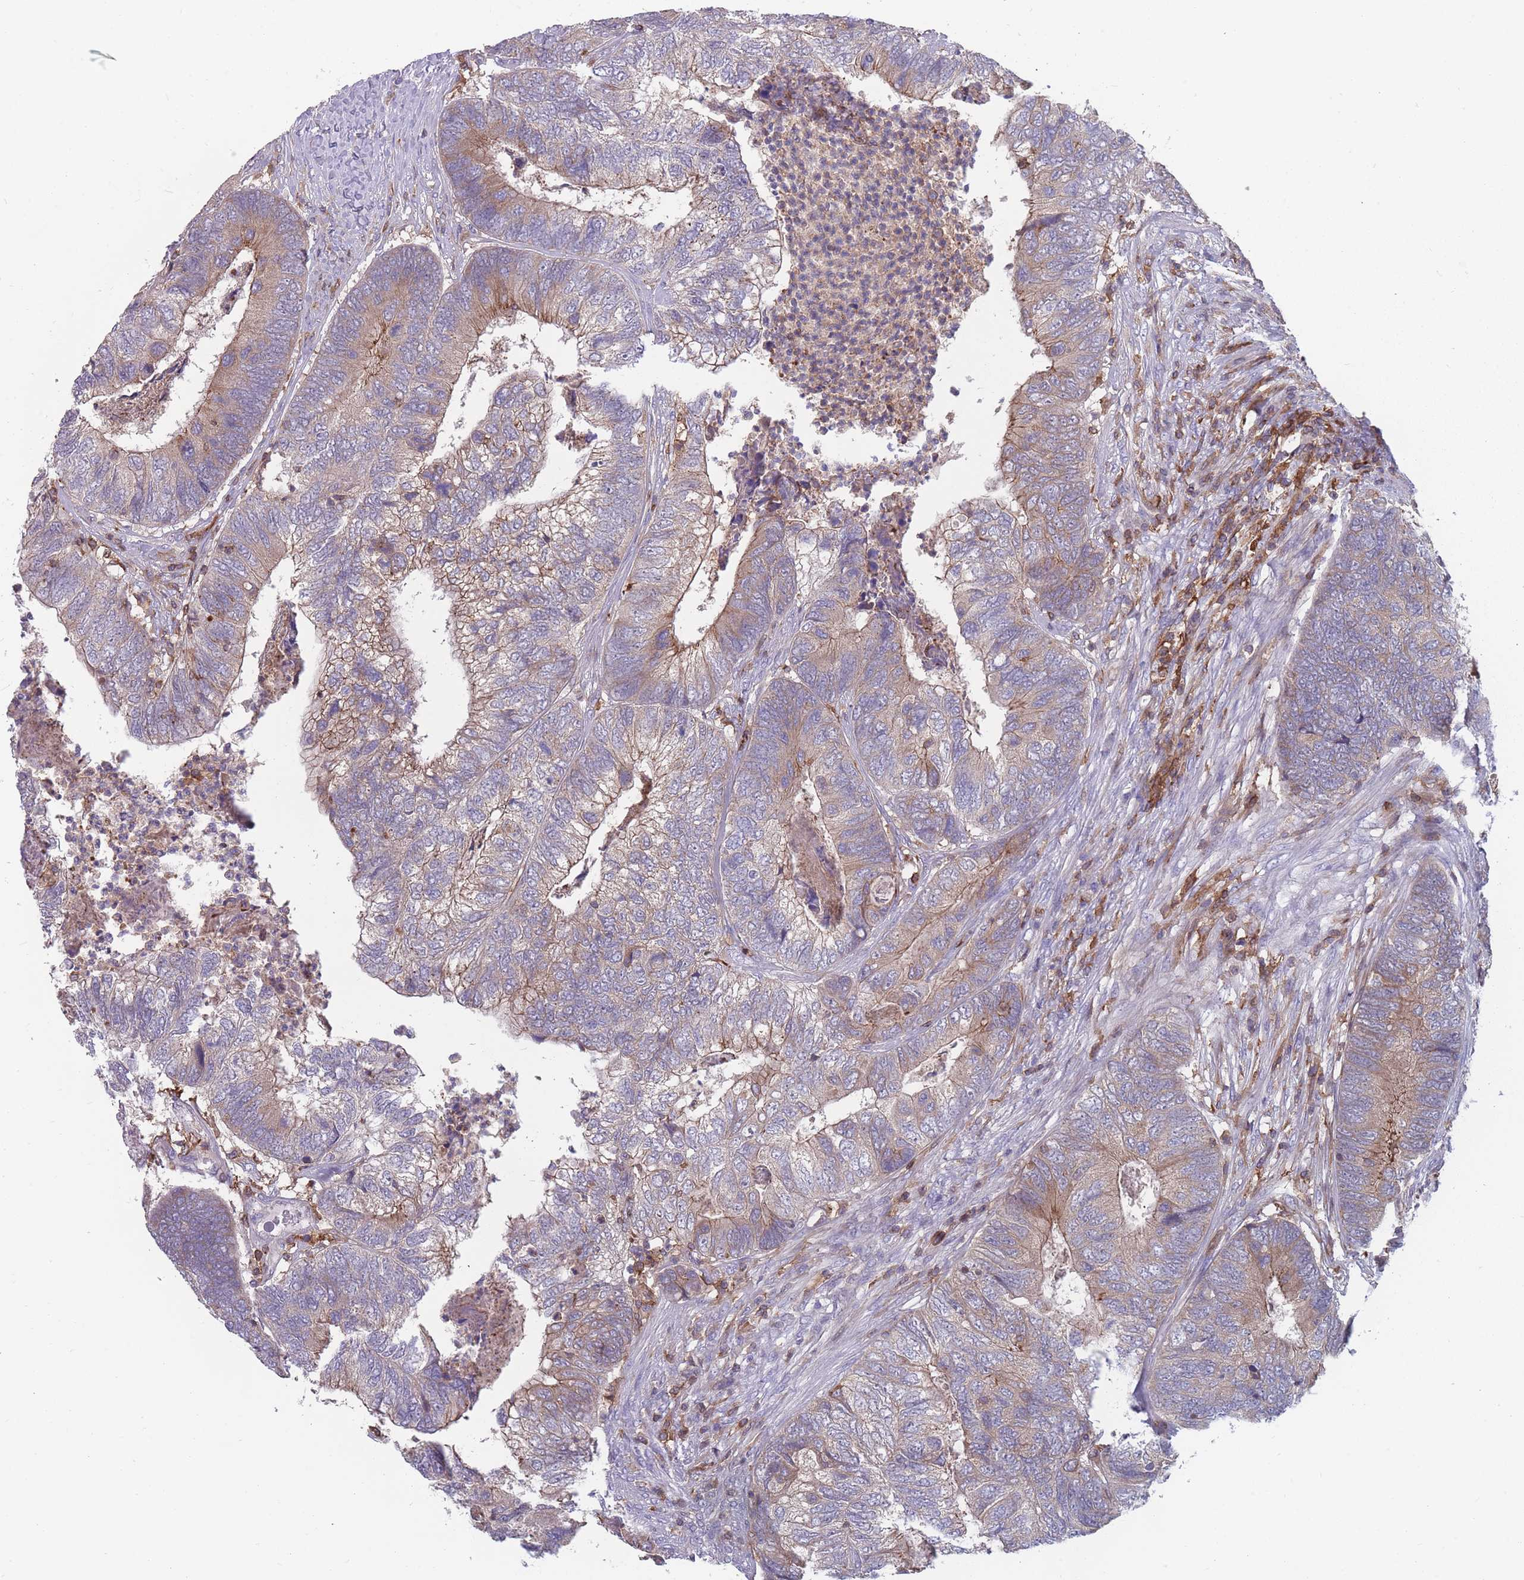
{"staining": {"intensity": "weak", "quantity": "25%-75%", "location": "cytoplasmic/membranous"}, "tissue": "colorectal cancer", "cell_type": "Tumor cells", "image_type": "cancer", "snomed": [{"axis": "morphology", "description": "Adenocarcinoma, NOS"}, {"axis": "topography", "description": "Colon"}], "caption": "High-magnification brightfield microscopy of colorectal cancer stained with DAB (3,3'-diaminobenzidine) (brown) and counterstained with hematoxylin (blue). tumor cells exhibit weak cytoplasmic/membranous positivity is present in approximately25%-75% of cells.", "gene": "CD33", "patient": {"sex": "female", "age": 67}}